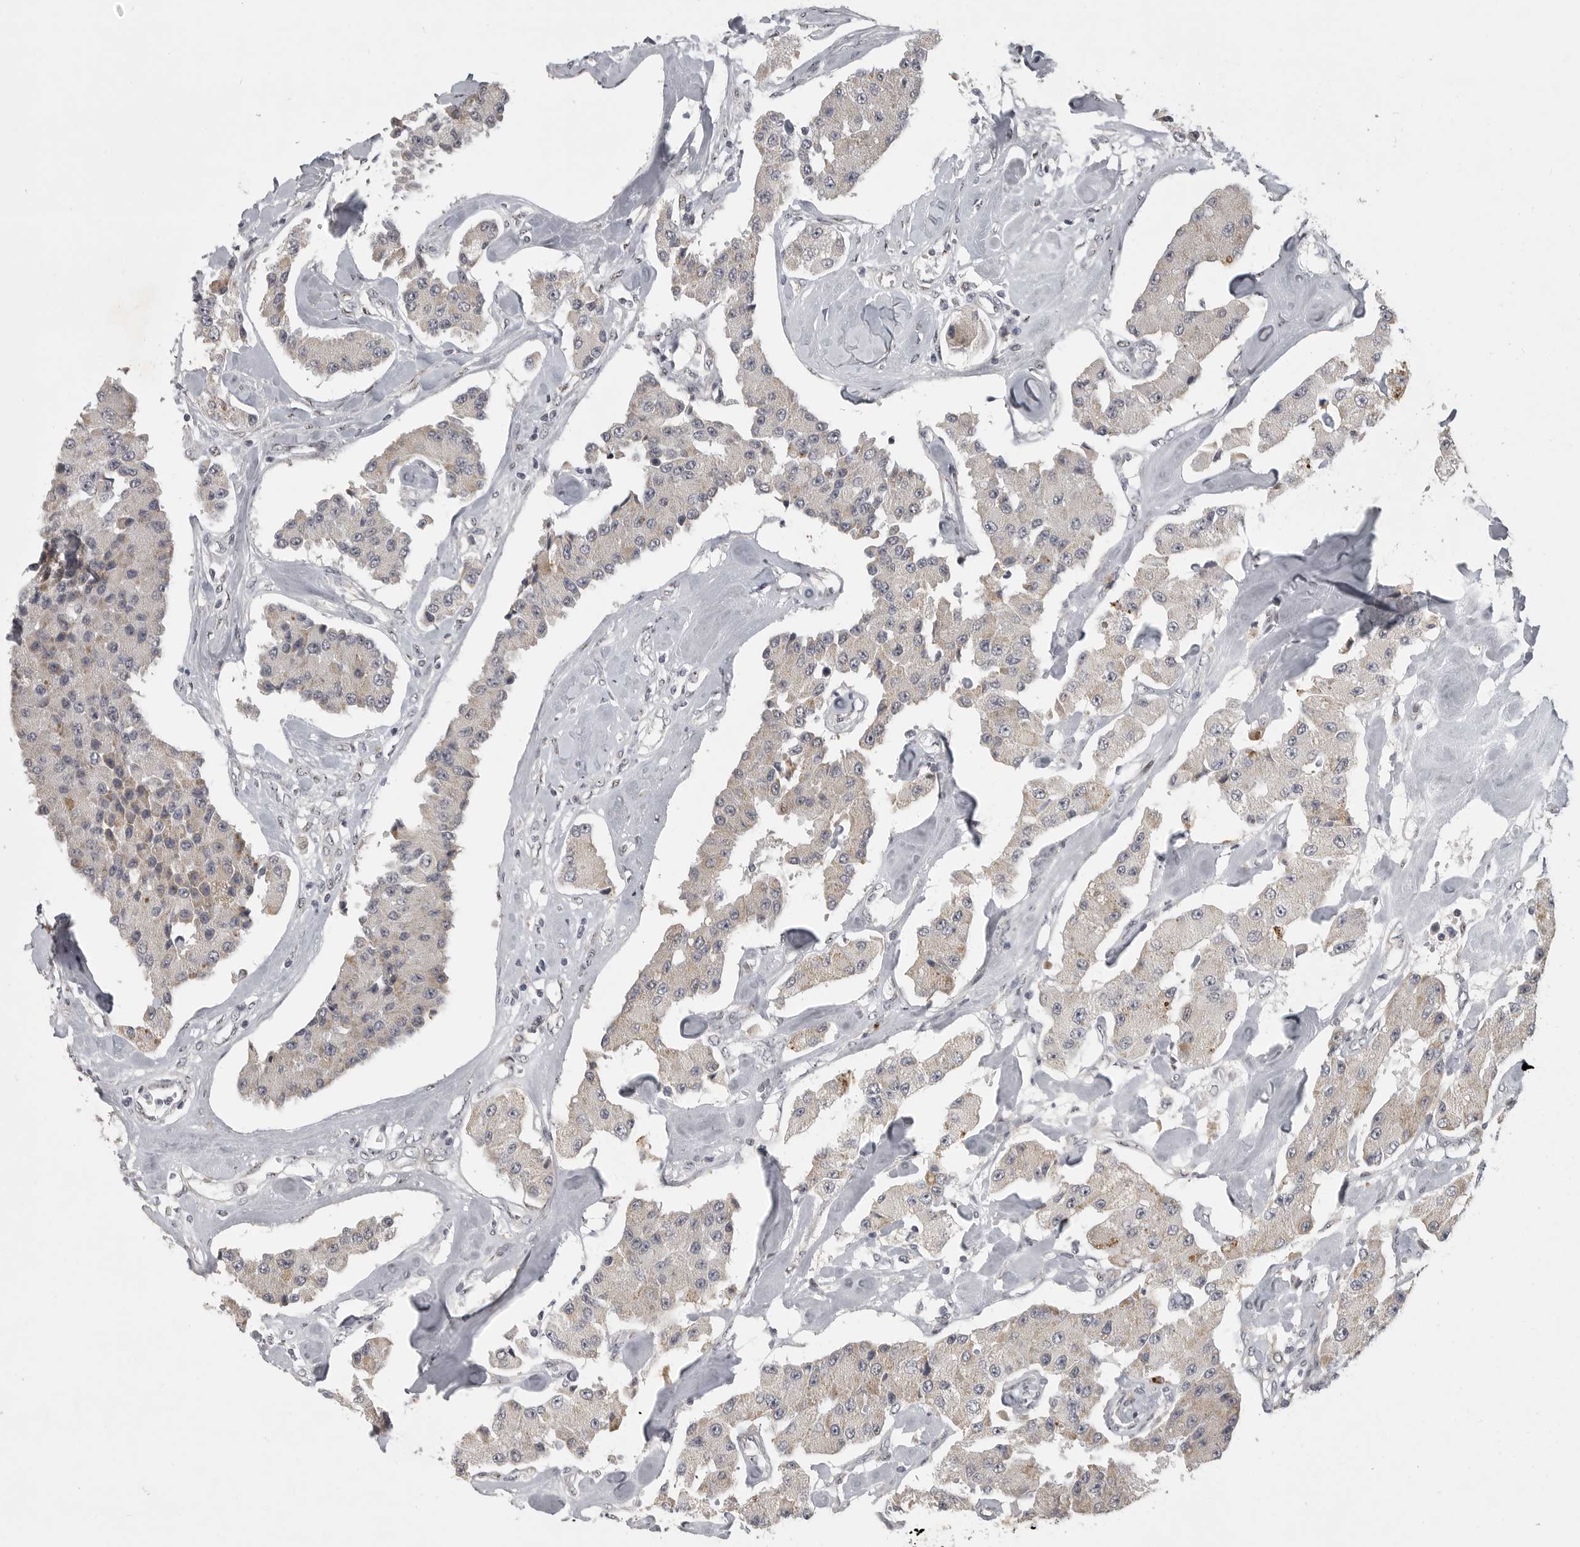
{"staining": {"intensity": "negative", "quantity": "none", "location": "none"}, "tissue": "carcinoid", "cell_type": "Tumor cells", "image_type": "cancer", "snomed": [{"axis": "morphology", "description": "Carcinoid, malignant, NOS"}, {"axis": "topography", "description": "Pancreas"}], "caption": "Tumor cells are negative for protein expression in human carcinoid.", "gene": "POLE2", "patient": {"sex": "male", "age": 41}}